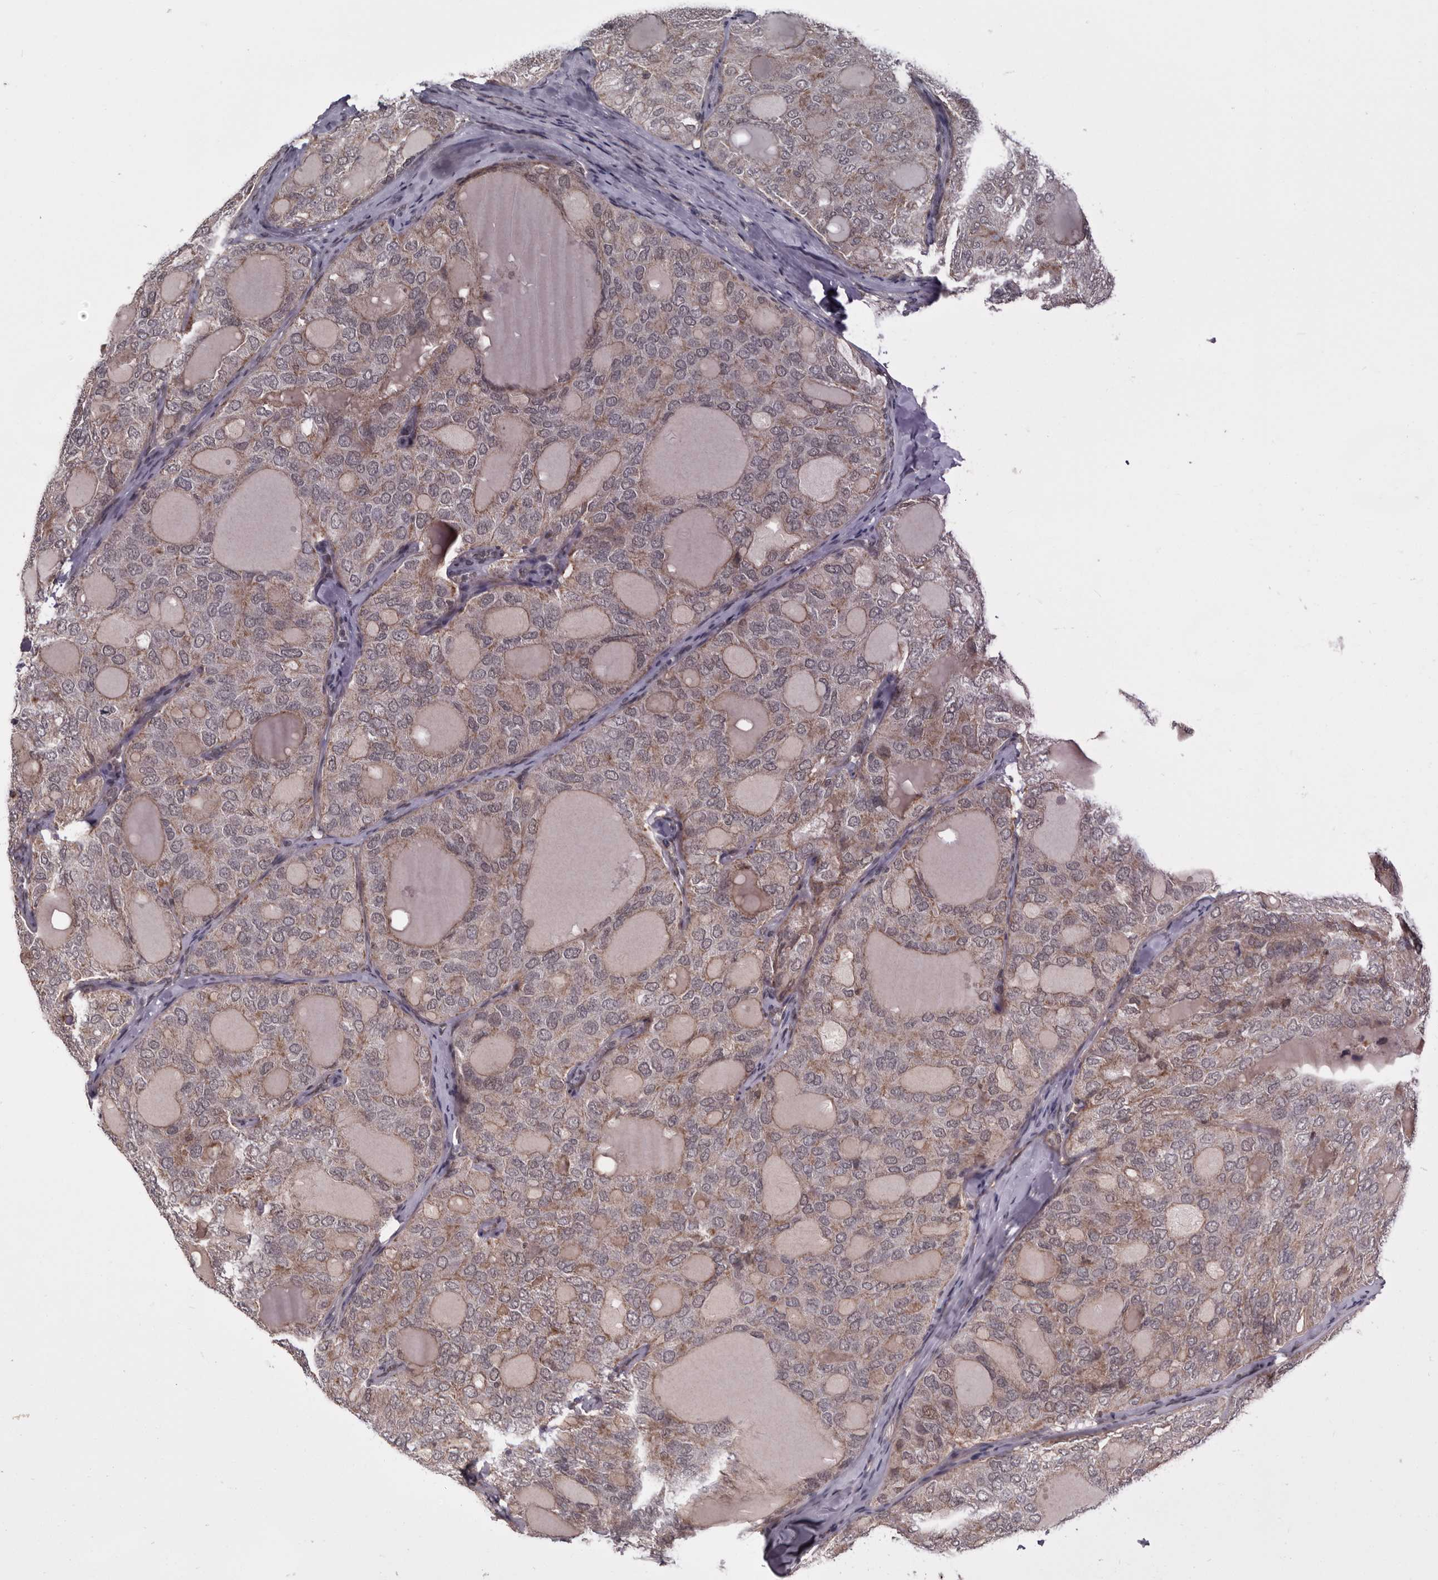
{"staining": {"intensity": "weak", "quantity": "25%-75%", "location": "cytoplasmic/membranous"}, "tissue": "thyroid cancer", "cell_type": "Tumor cells", "image_type": "cancer", "snomed": [{"axis": "morphology", "description": "Follicular adenoma carcinoma, NOS"}, {"axis": "topography", "description": "Thyroid gland"}], "caption": "A low amount of weak cytoplasmic/membranous positivity is identified in about 25%-75% of tumor cells in thyroid cancer tissue.", "gene": "MOGAT2", "patient": {"sex": "male", "age": 75}}